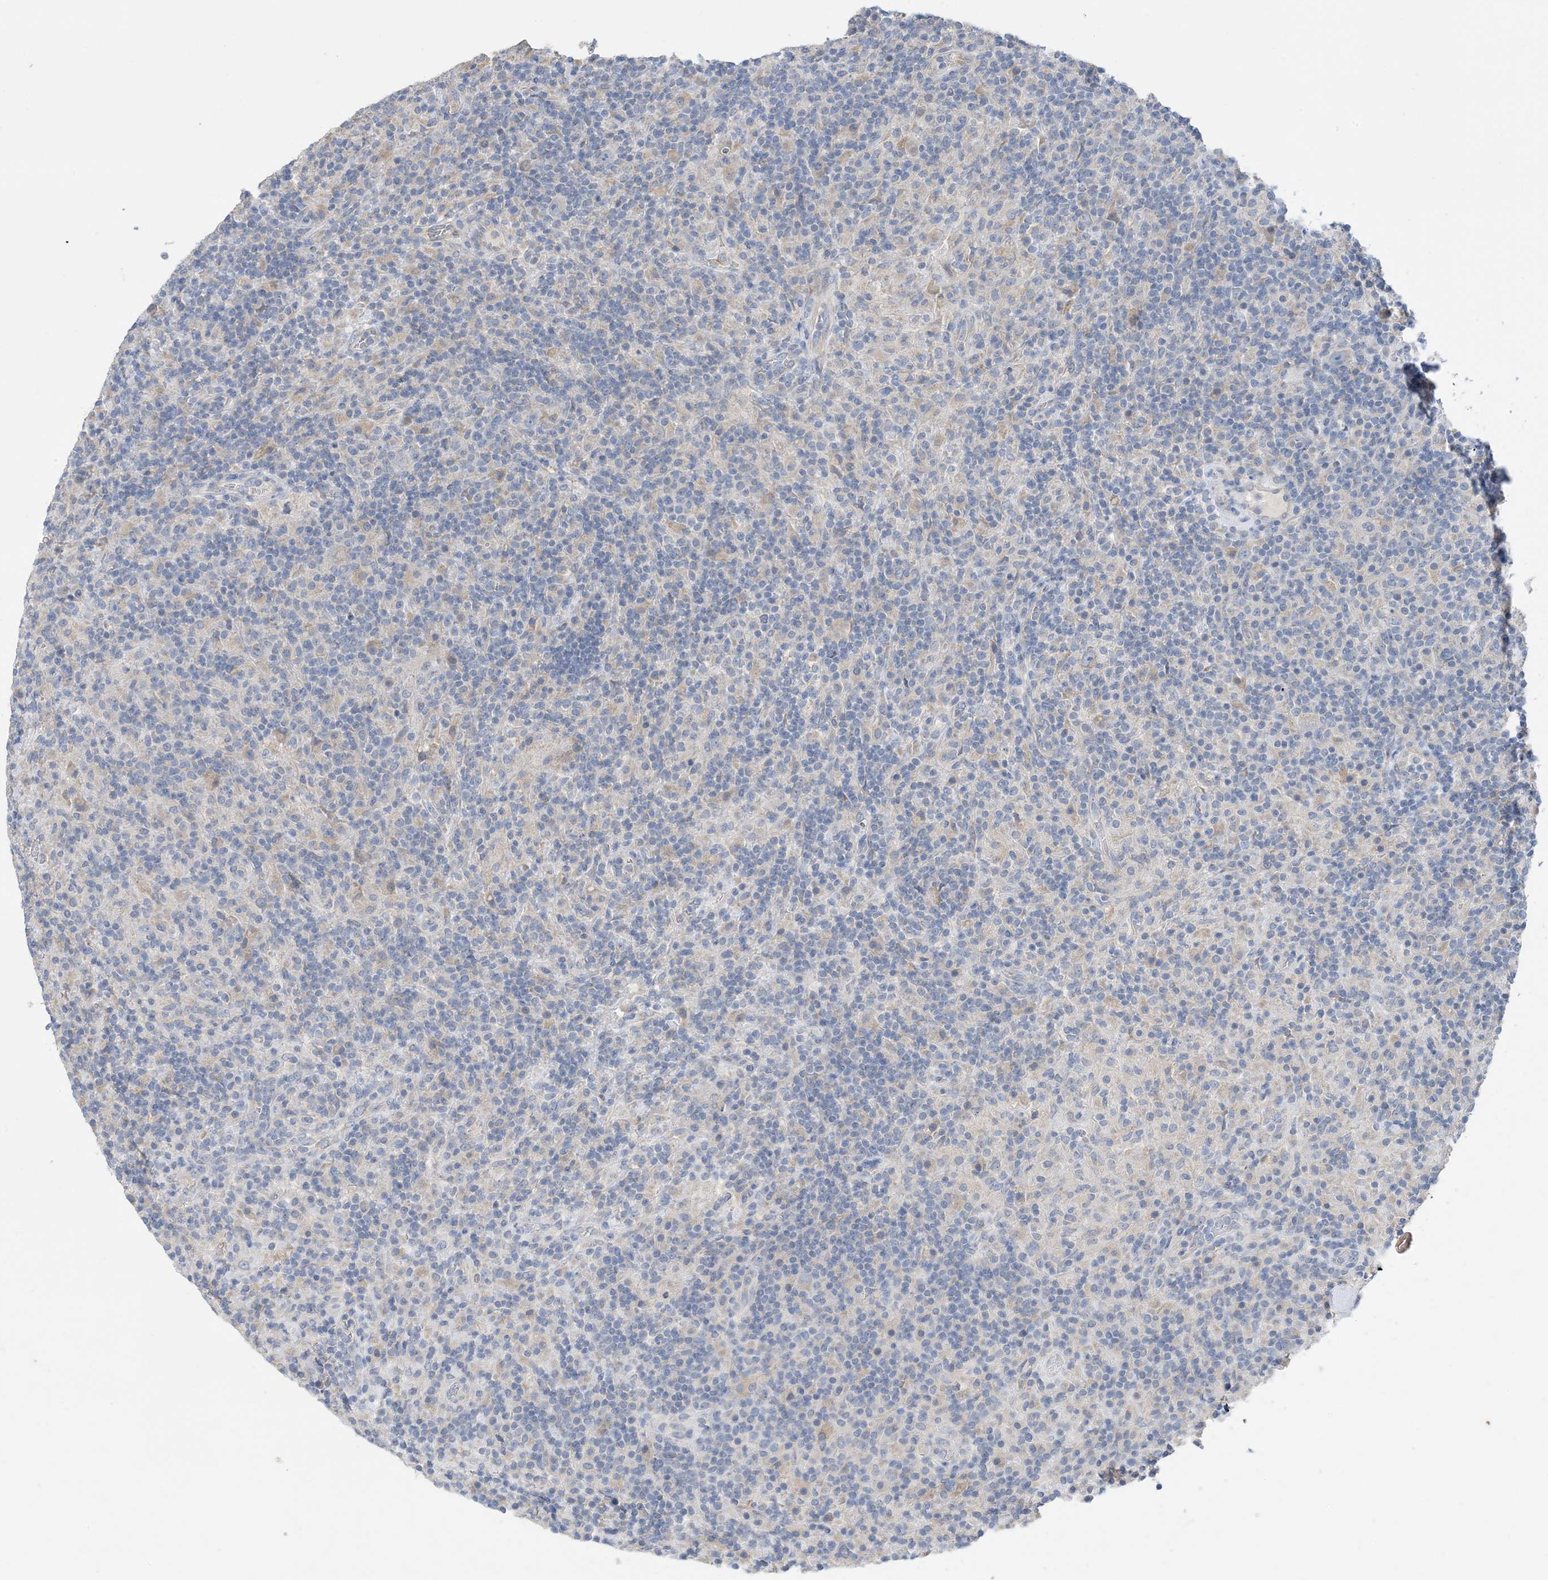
{"staining": {"intensity": "negative", "quantity": "none", "location": "none"}, "tissue": "lymphoma", "cell_type": "Tumor cells", "image_type": "cancer", "snomed": [{"axis": "morphology", "description": "Hodgkin's disease, NOS"}, {"axis": "topography", "description": "Lymph node"}], "caption": "Image shows no significant protein expression in tumor cells of lymphoma.", "gene": "ZCCHC18", "patient": {"sex": "male", "age": 70}}